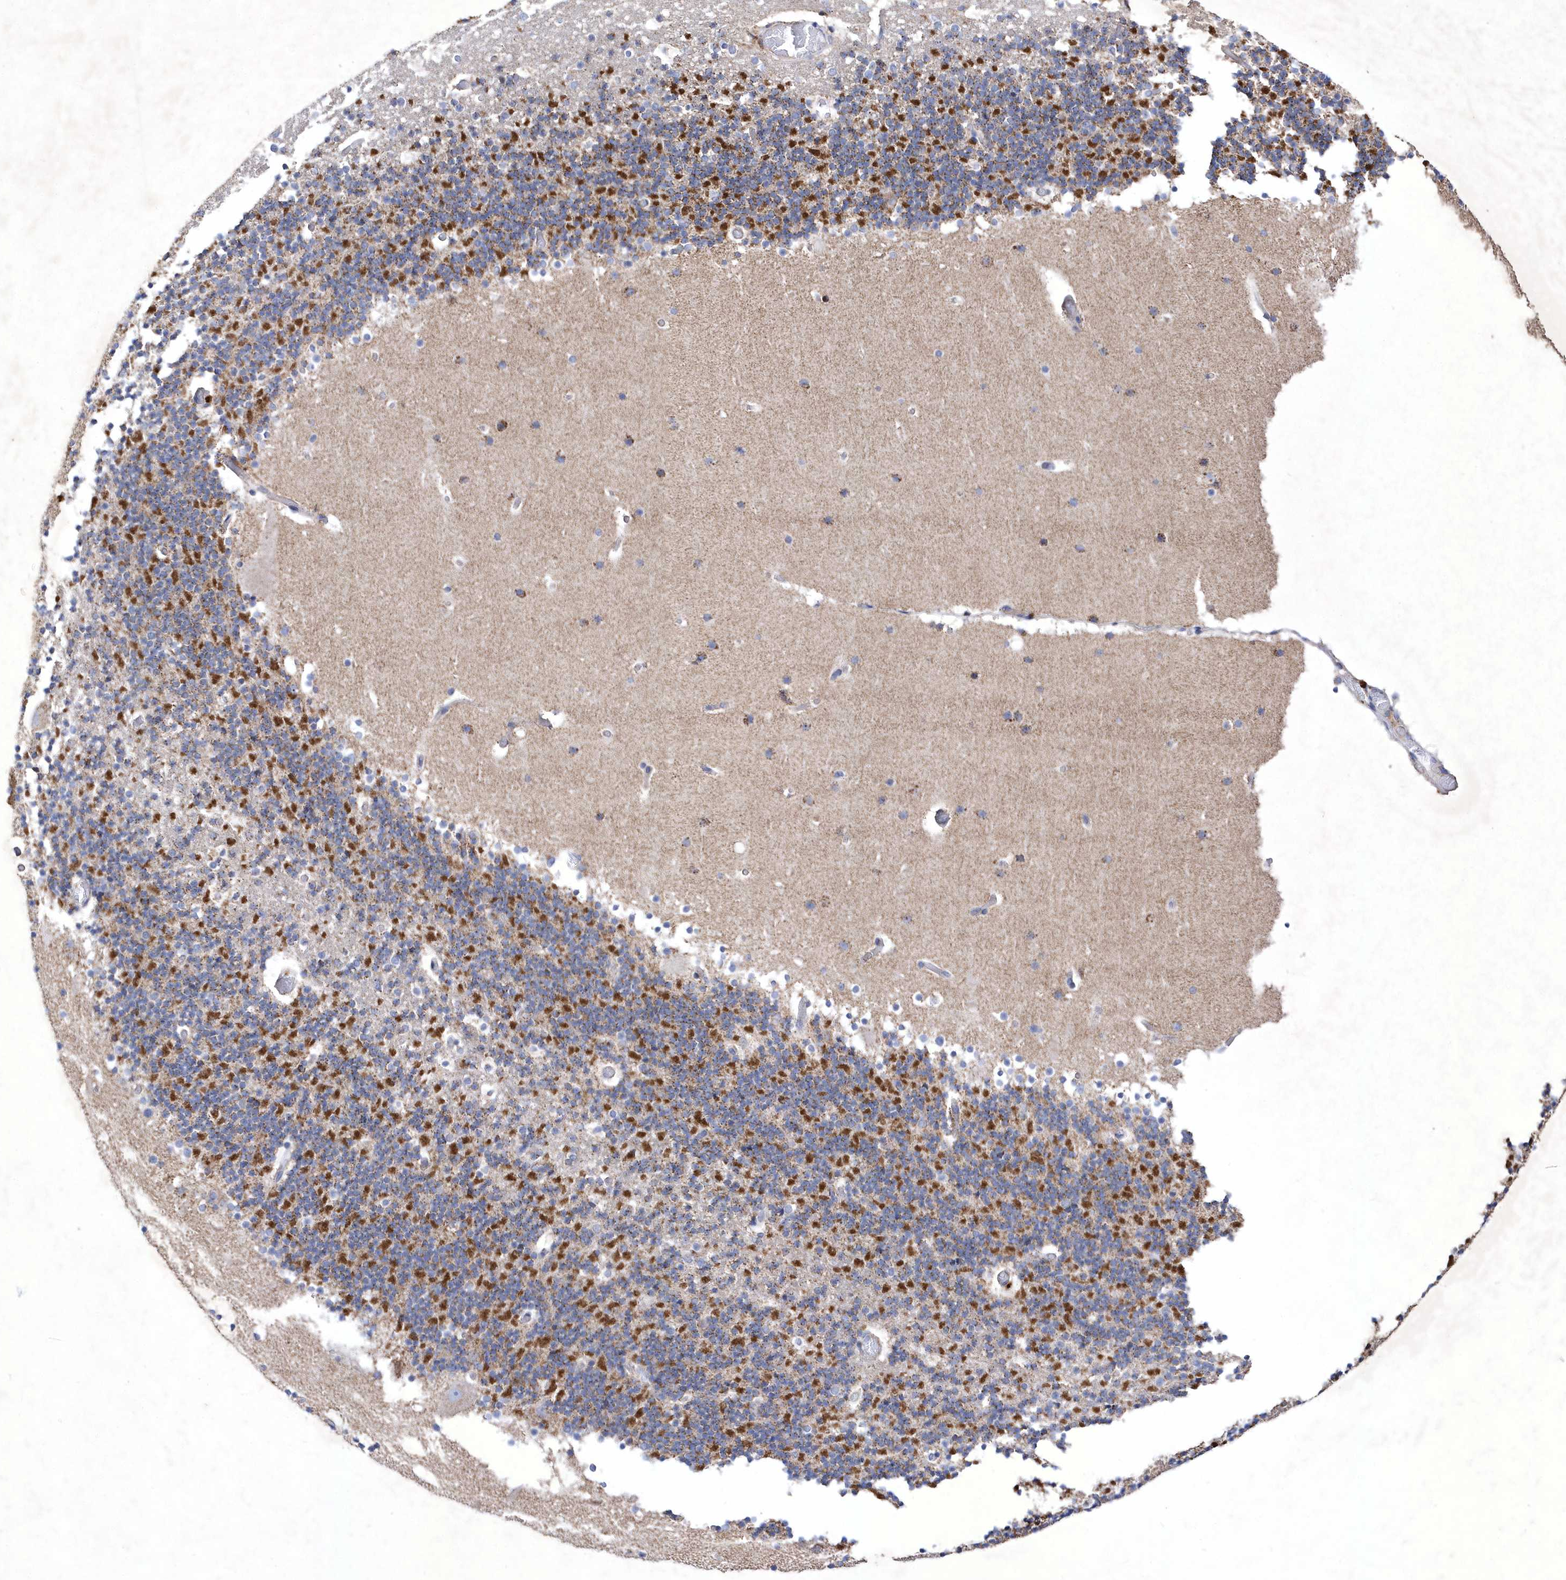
{"staining": {"intensity": "strong", "quantity": "25%-75%", "location": "cytoplasmic/membranous"}, "tissue": "cerebellum", "cell_type": "Cells in granular layer", "image_type": "normal", "snomed": [{"axis": "morphology", "description": "Normal tissue, NOS"}, {"axis": "topography", "description": "Cerebellum"}], "caption": "Immunohistochemical staining of unremarkable cerebellum displays 25%-75% levels of strong cytoplasmic/membranous protein staining in approximately 25%-75% of cells in granular layer. (Brightfield microscopy of DAB IHC at high magnification).", "gene": "METTL8", "patient": {"sex": "male", "age": 57}}